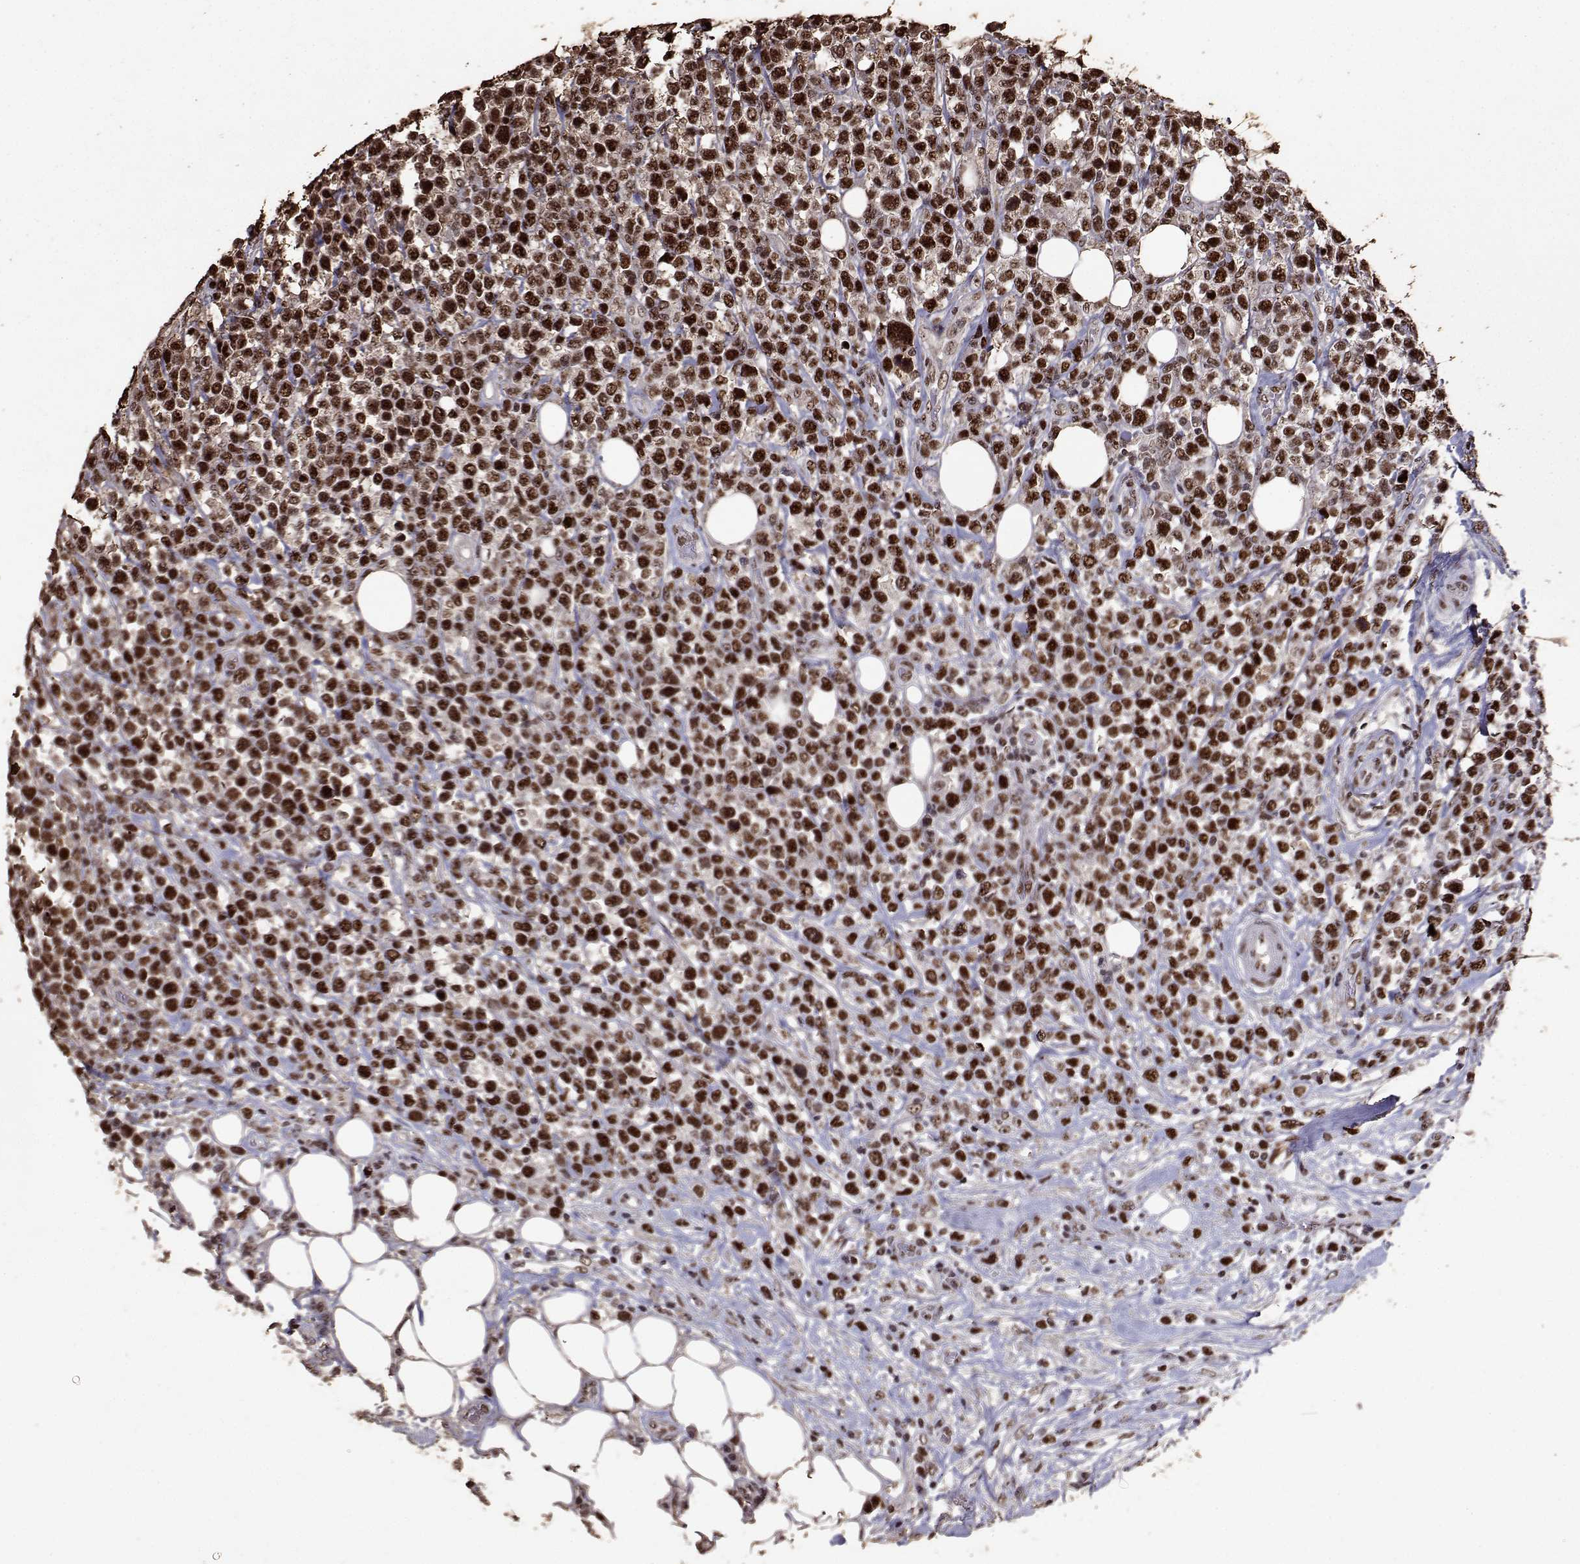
{"staining": {"intensity": "strong", "quantity": ">75%", "location": "nuclear"}, "tissue": "lymphoma", "cell_type": "Tumor cells", "image_type": "cancer", "snomed": [{"axis": "morphology", "description": "Malignant lymphoma, non-Hodgkin's type, High grade"}, {"axis": "topography", "description": "Soft tissue"}], "caption": "Strong nuclear positivity for a protein is appreciated in approximately >75% of tumor cells of malignant lymphoma, non-Hodgkin's type (high-grade) using immunohistochemistry (IHC).", "gene": "TOE1", "patient": {"sex": "female", "age": 56}}